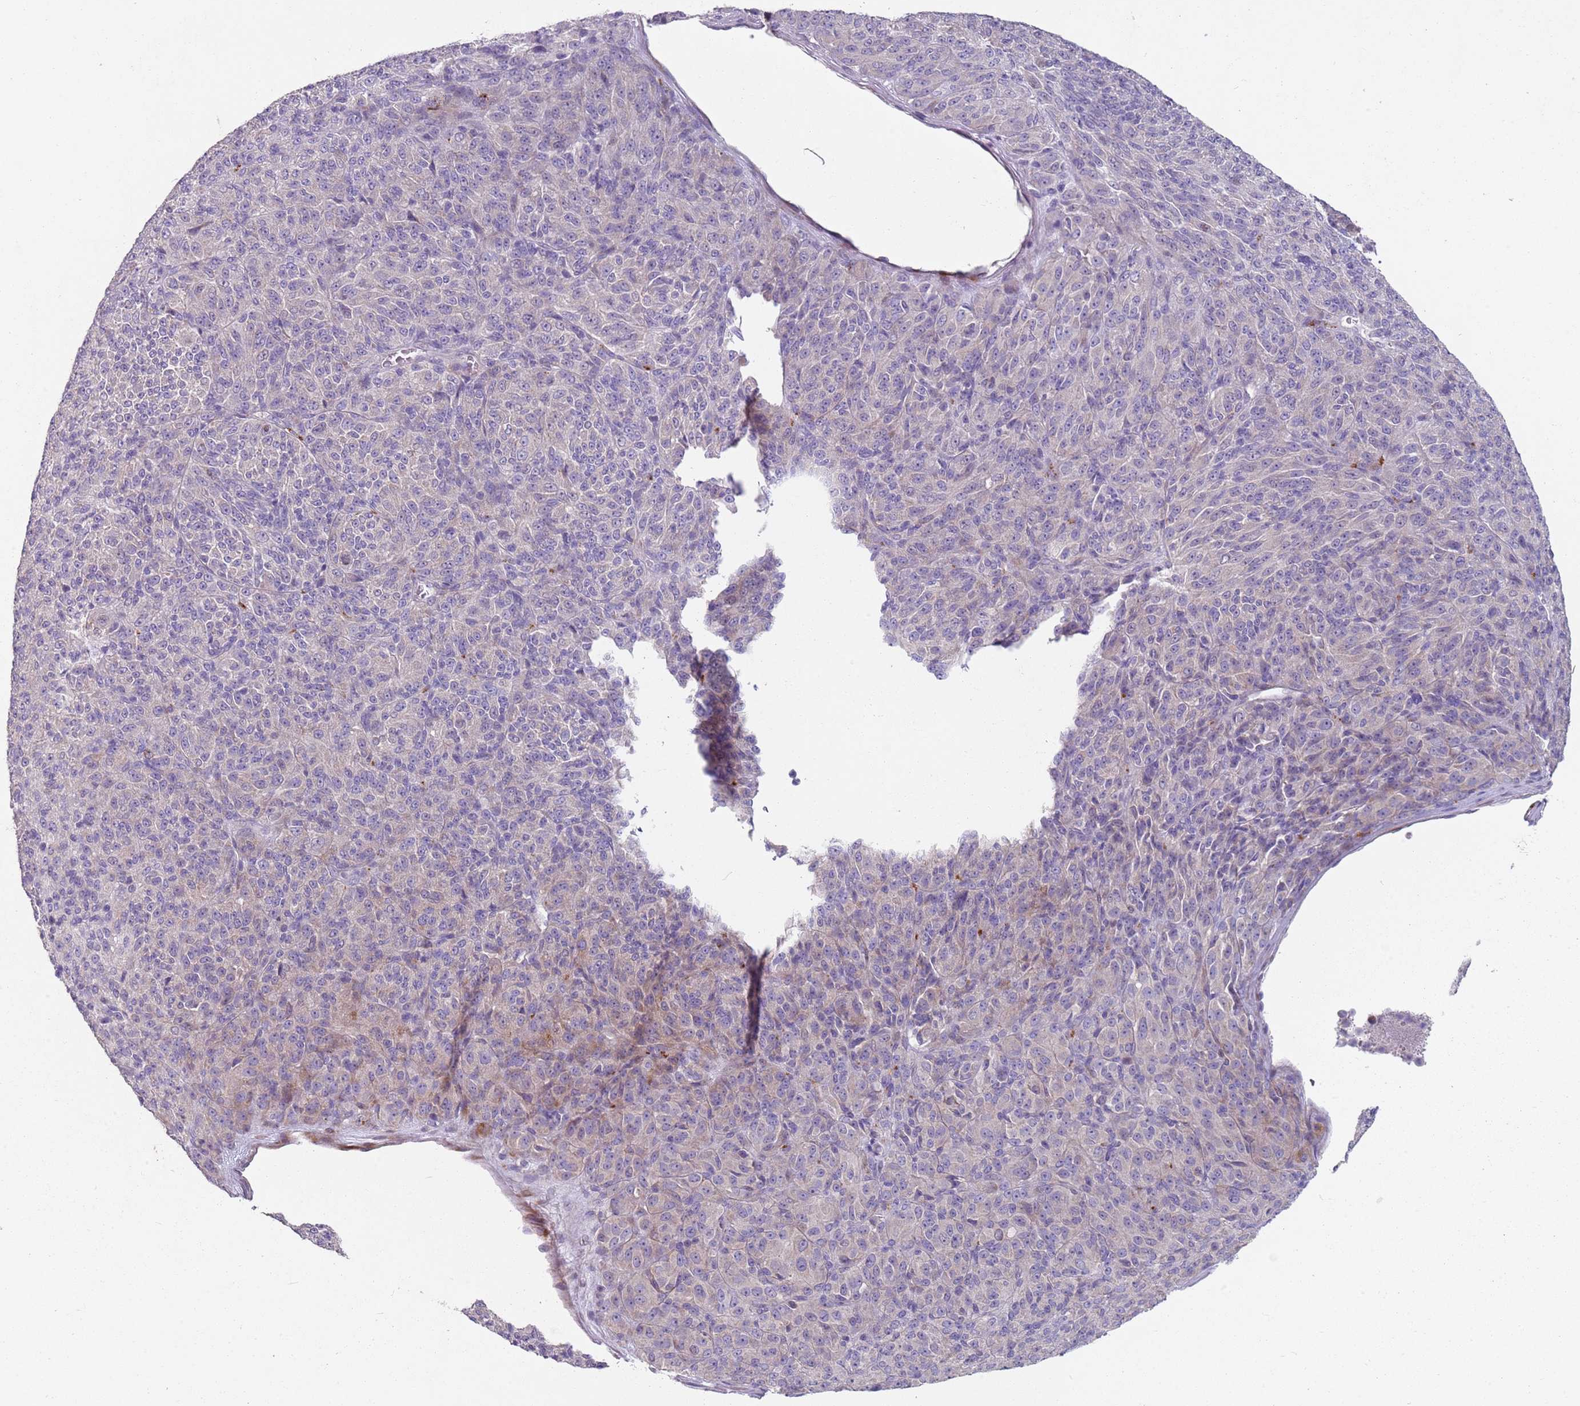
{"staining": {"intensity": "moderate", "quantity": "<25%", "location": "cytoplasmic/membranous"}, "tissue": "melanoma", "cell_type": "Tumor cells", "image_type": "cancer", "snomed": [{"axis": "morphology", "description": "Malignant melanoma, Metastatic site"}, {"axis": "topography", "description": "Brain"}], "caption": "There is low levels of moderate cytoplasmic/membranous staining in tumor cells of malignant melanoma (metastatic site), as demonstrated by immunohistochemical staining (brown color).", "gene": "ZNF583", "patient": {"sex": "female", "age": 56}}